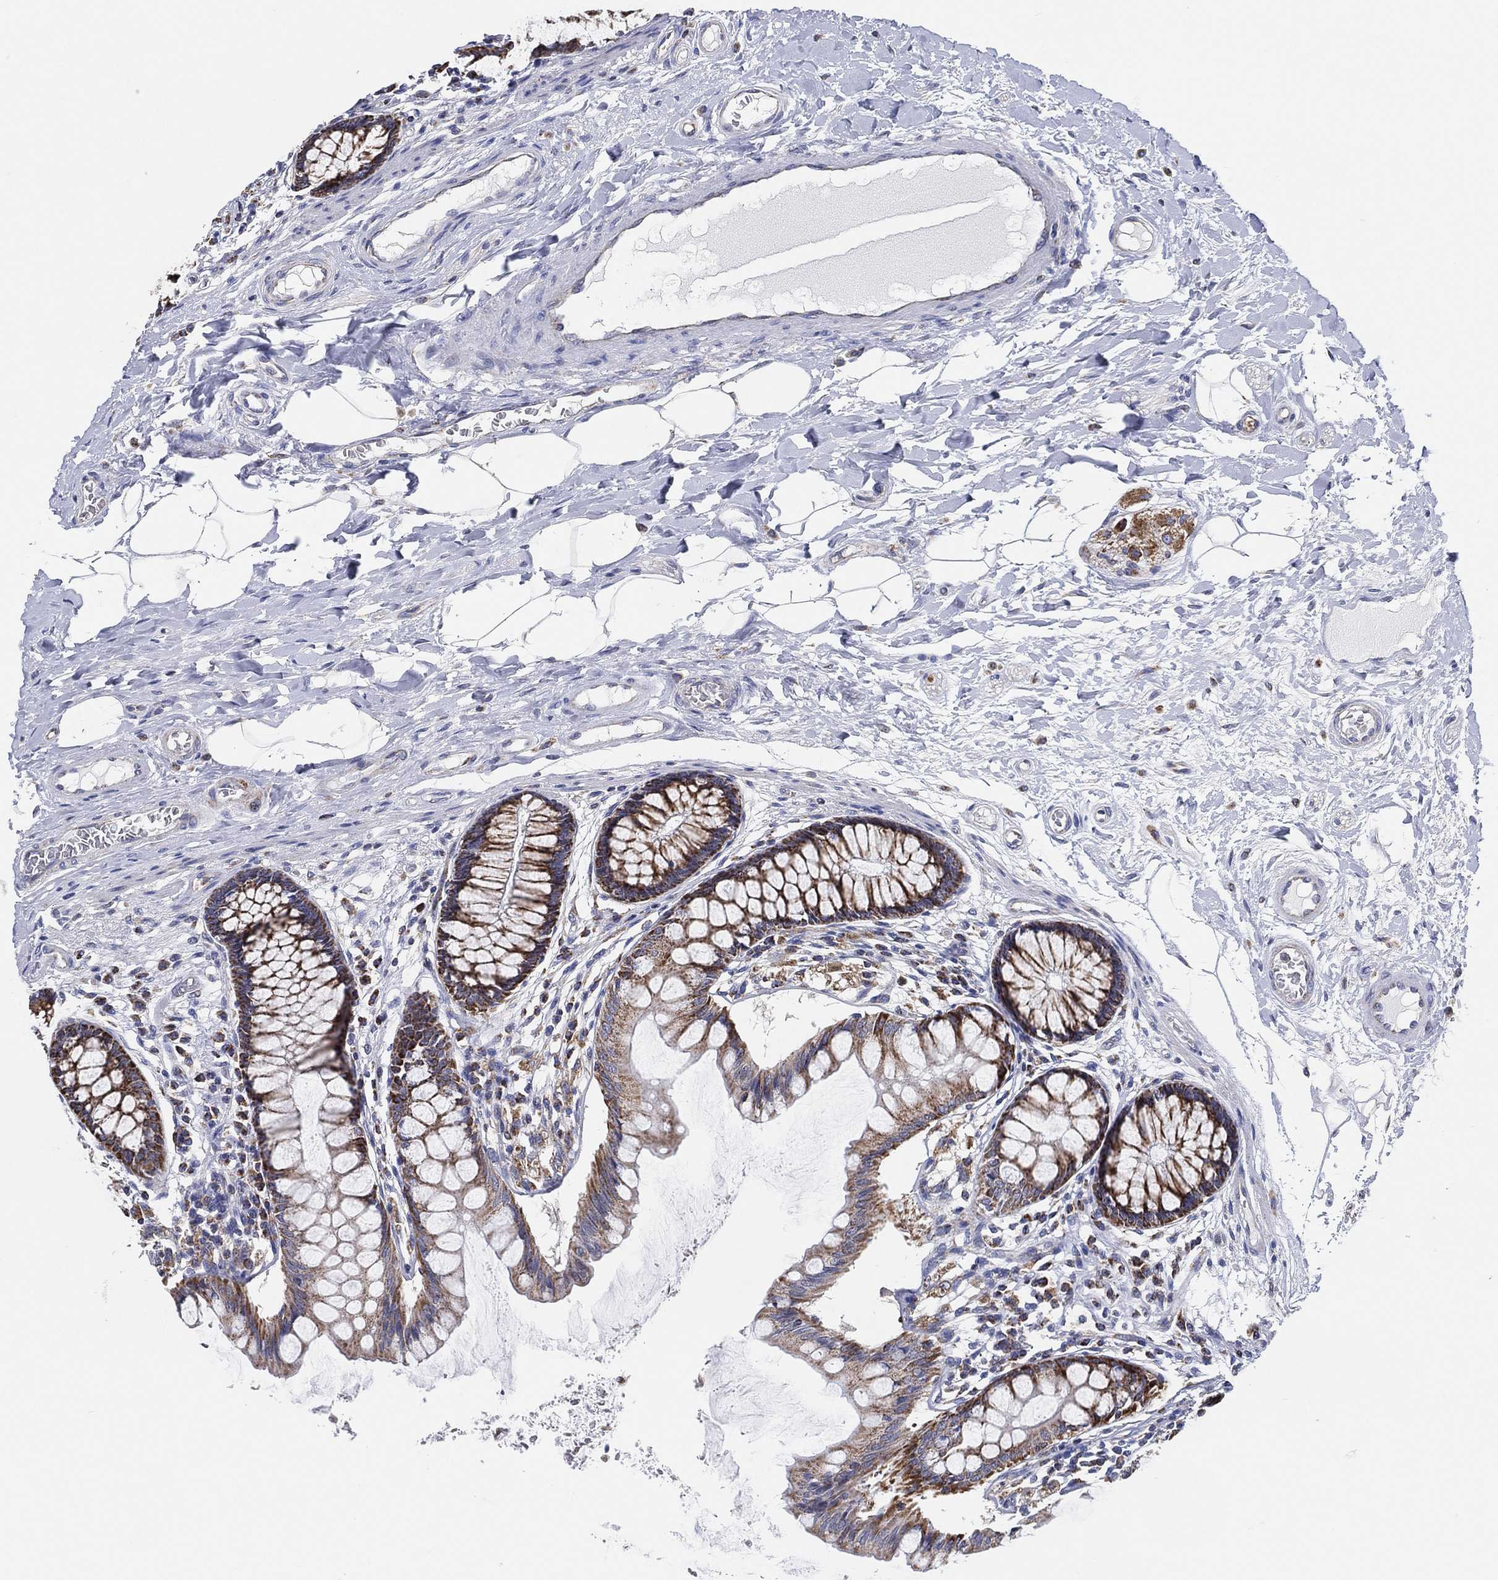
{"staining": {"intensity": "negative", "quantity": "none", "location": "none"}, "tissue": "colon", "cell_type": "Endothelial cells", "image_type": "normal", "snomed": [{"axis": "morphology", "description": "Normal tissue, NOS"}, {"axis": "topography", "description": "Colon"}], "caption": "IHC image of unremarkable human colon stained for a protein (brown), which reveals no positivity in endothelial cells.", "gene": "GCAT", "patient": {"sex": "female", "age": 65}}